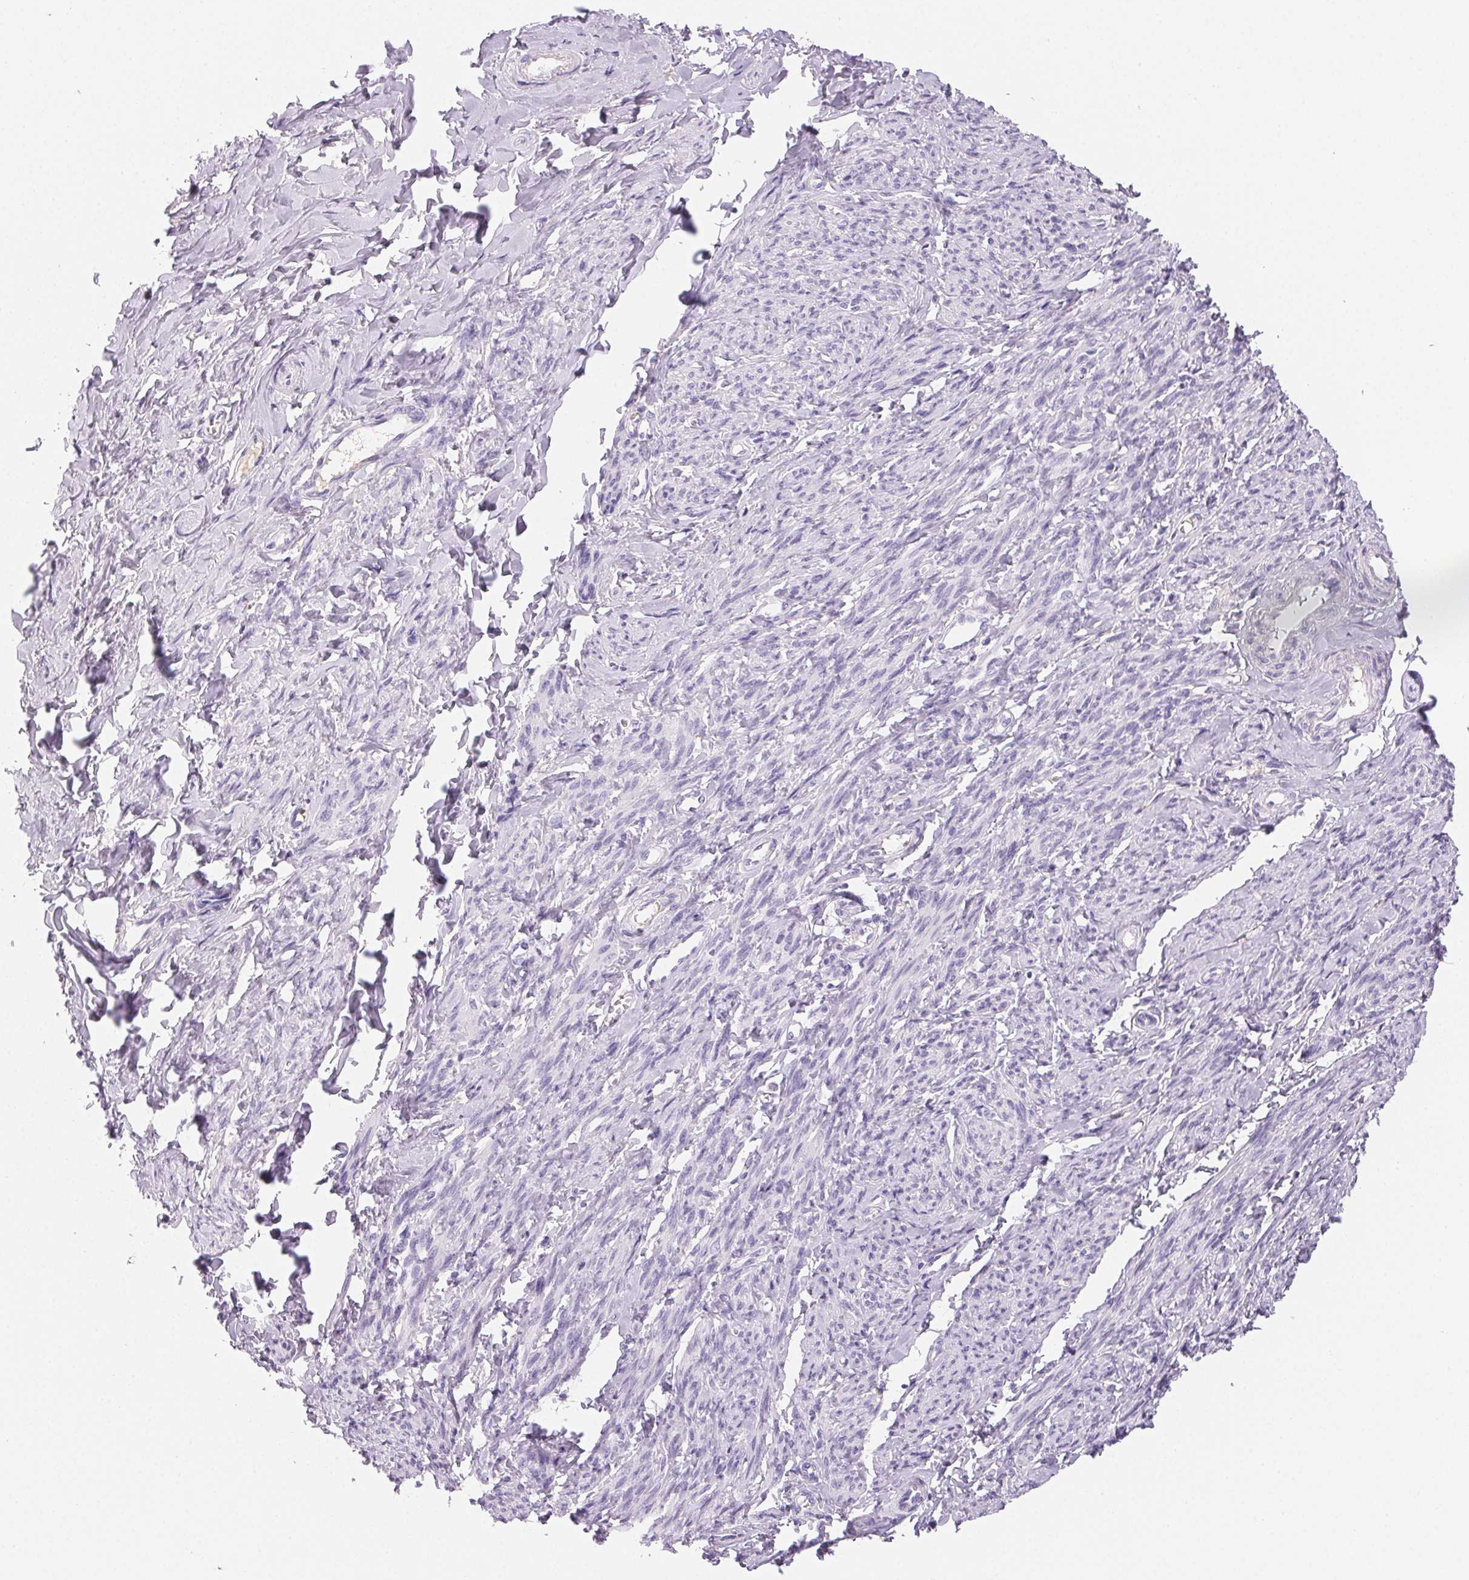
{"staining": {"intensity": "negative", "quantity": "none", "location": "none"}, "tissue": "smooth muscle", "cell_type": "Smooth muscle cells", "image_type": "normal", "snomed": [{"axis": "morphology", "description": "Normal tissue, NOS"}, {"axis": "topography", "description": "Smooth muscle"}], "caption": "Human smooth muscle stained for a protein using immunohistochemistry (IHC) displays no expression in smooth muscle cells.", "gene": "PADI4", "patient": {"sex": "female", "age": 65}}